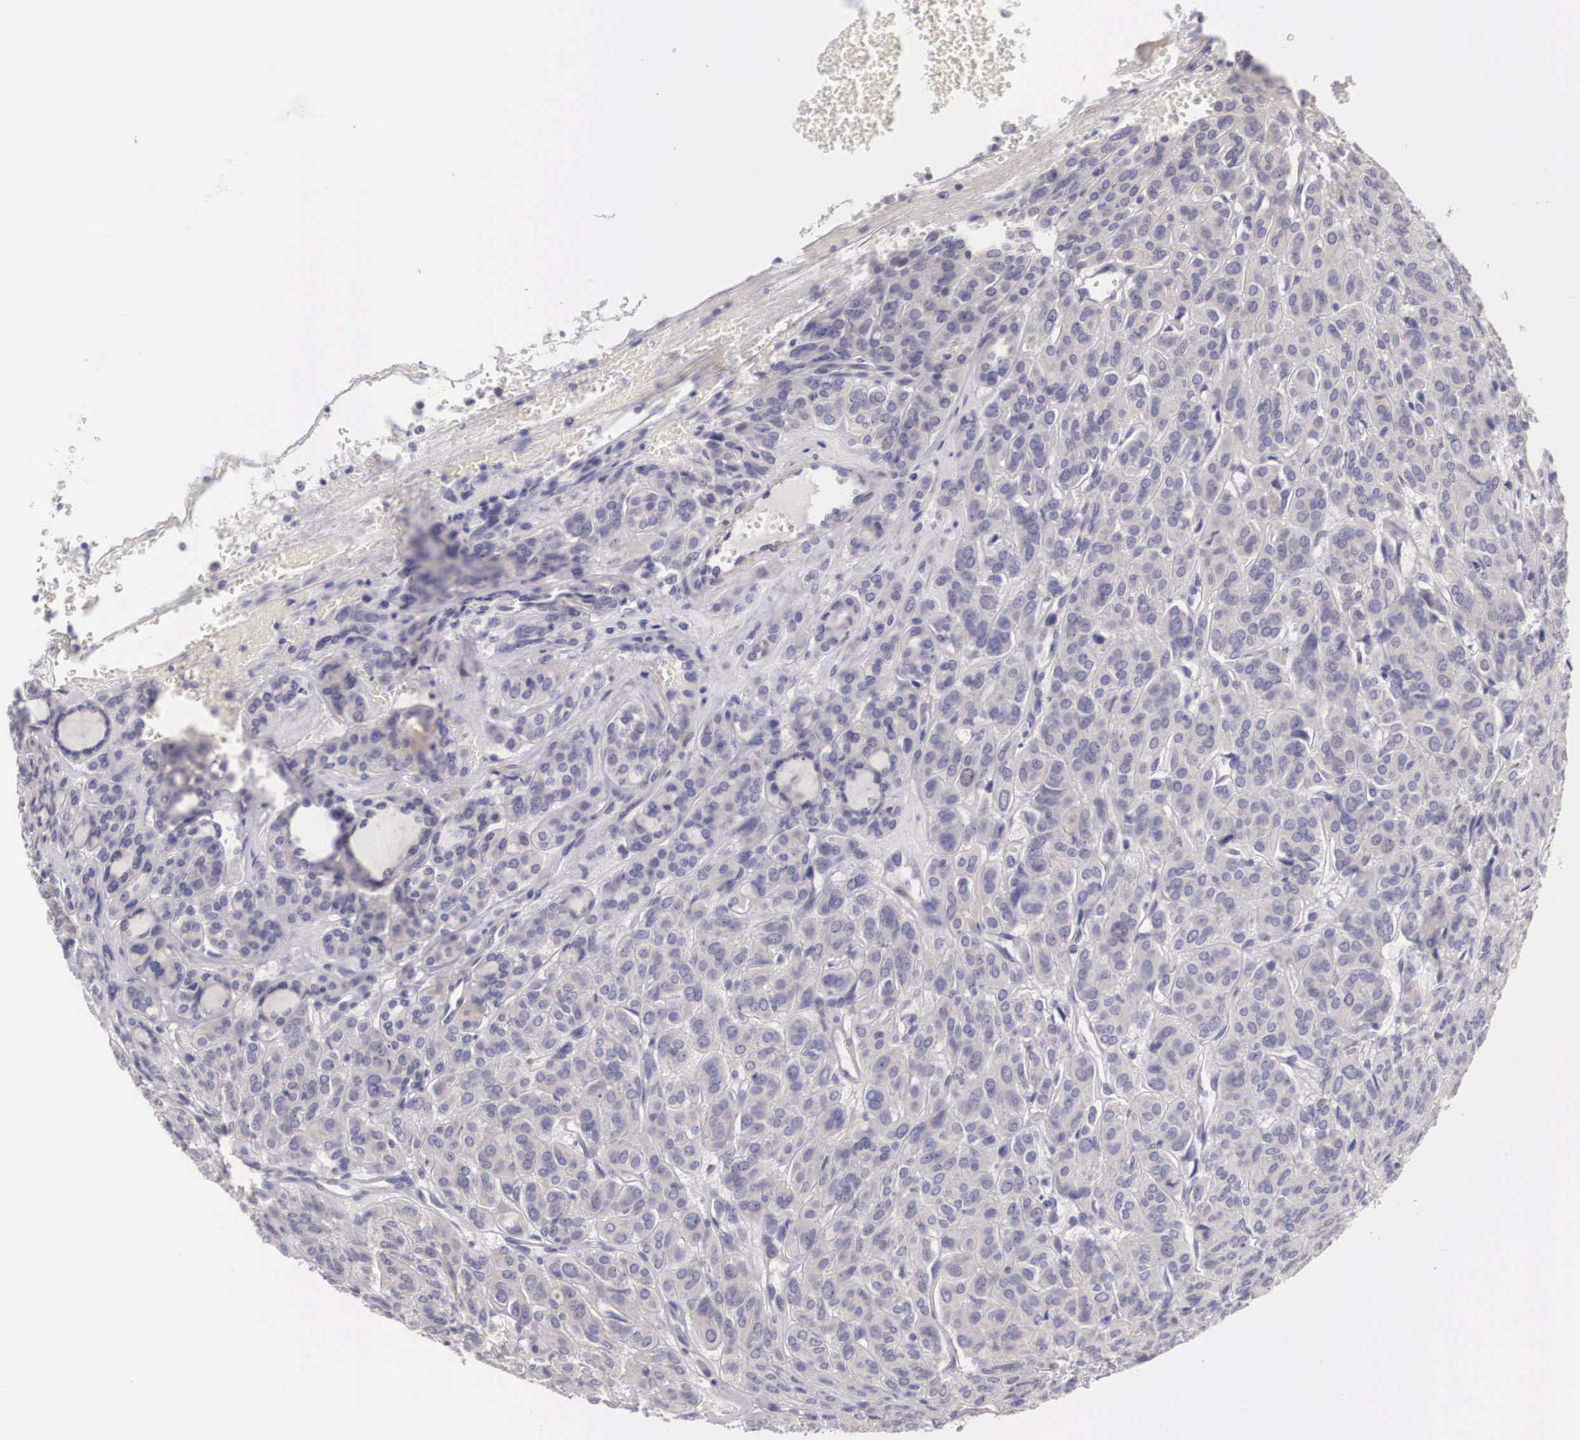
{"staining": {"intensity": "negative", "quantity": "none", "location": "none"}, "tissue": "thyroid cancer", "cell_type": "Tumor cells", "image_type": "cancer", "snomed": [{"axis": "morphology", "description": "Follicular adenoma carcinoma, NOS"}, {"axis": "topography", "description": "Thyroid gland"}], "caption": "Immunohistochemical staining of human follicular adenoma carcinoma (thyroid) displays no significant expression in tumor cells.", "gene": "ENOX2", "patient": {"sex": "female", "age": 71}}